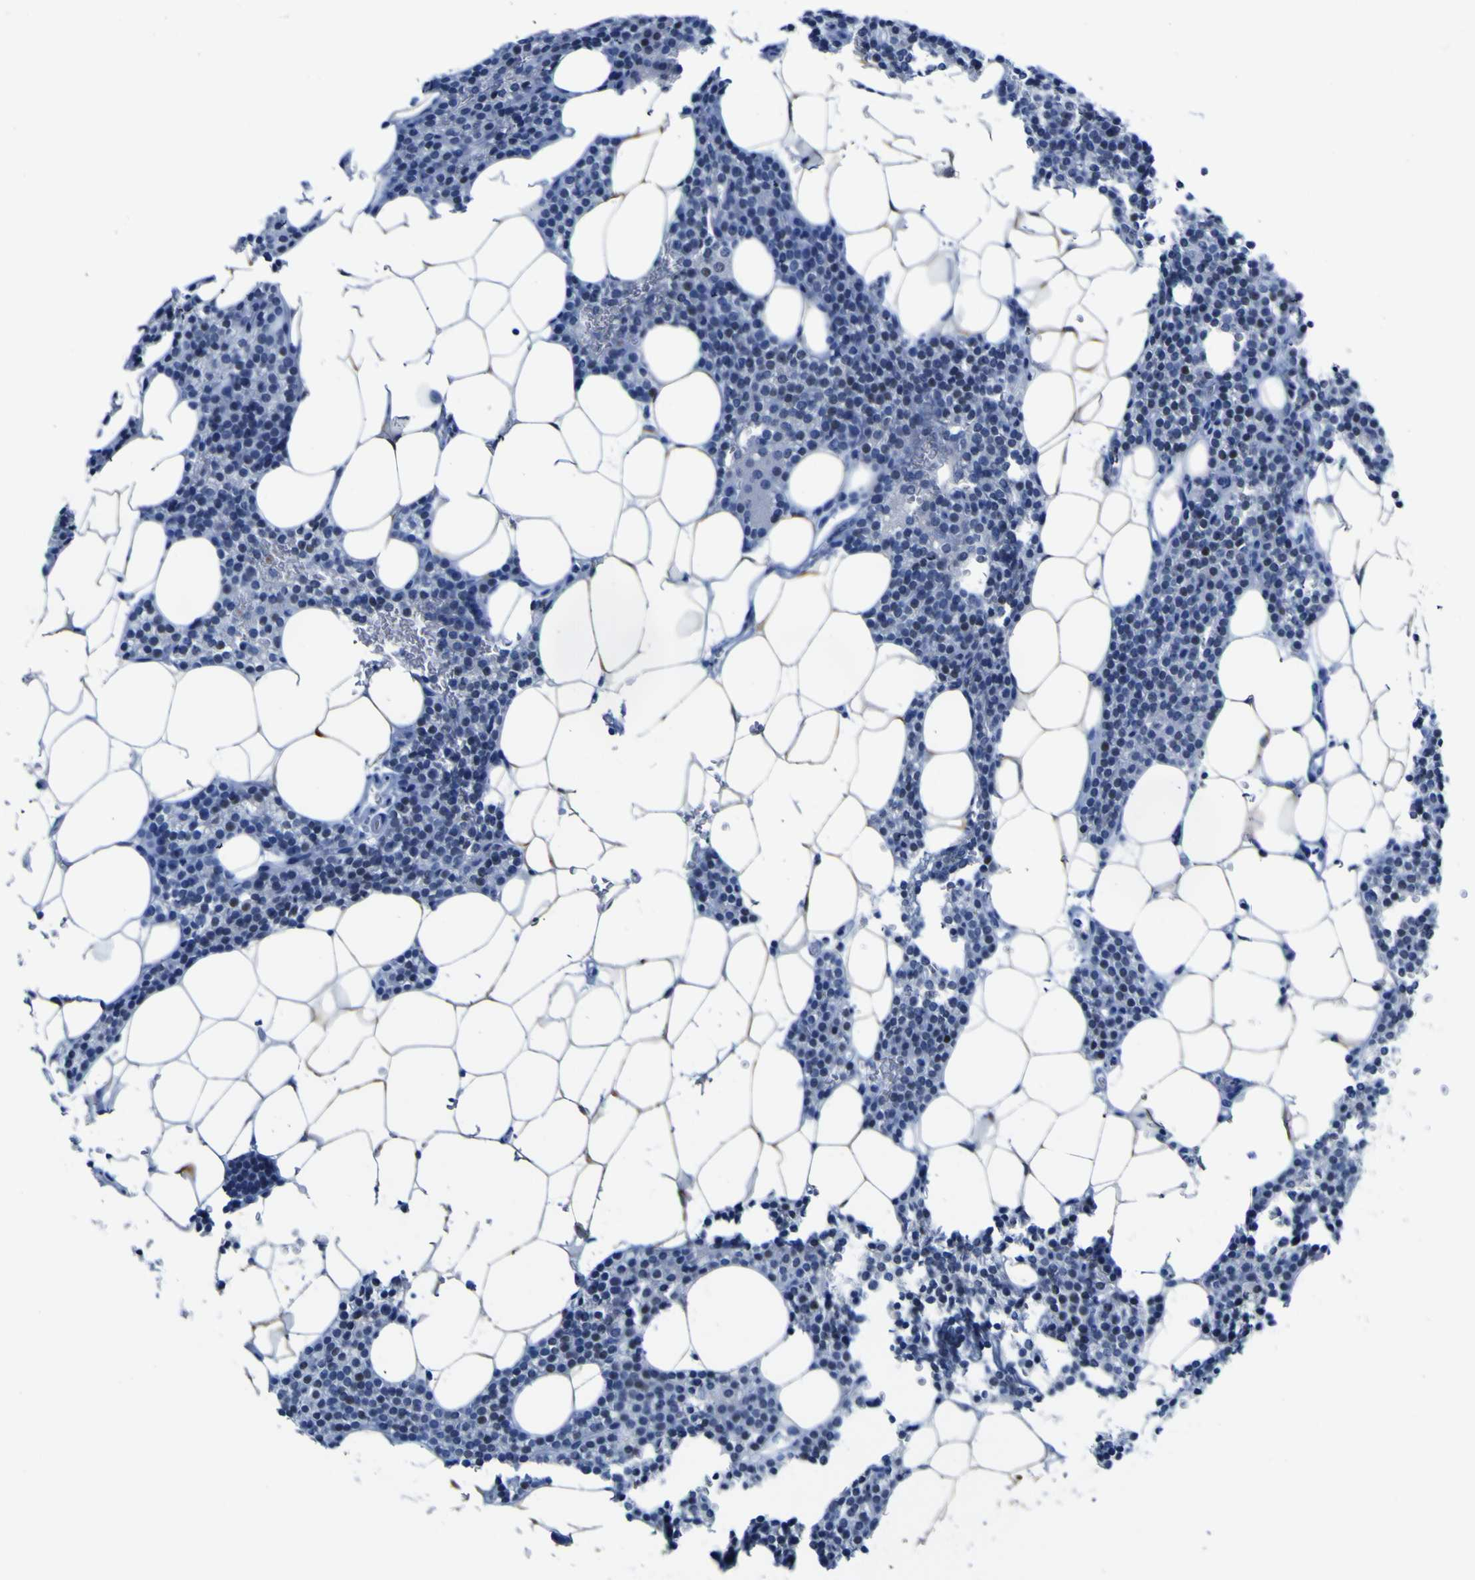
{"staining": {"intensity": "negative", "quantity": "none", "location": "none"}, "tissue": "parathyroid gland", "cell_type": "Glandular cells", "image_type": "normal", "snomed": [{"axis": "morphology", "description": "Normal tissue, NOS"}, {"axis": "morphology", "description": "Adenoma, NOS"}, {"axis": "topography", "description": "Parathyroid gland"}], "caption": "A photomicrograph of human parathyroid gland is negative for staining in glandular cells. (DAB IHC visualized using brightfield microscopy, high magnification).", "gene": "DACH1", "patient": {"sex": "female", "age": 51}}